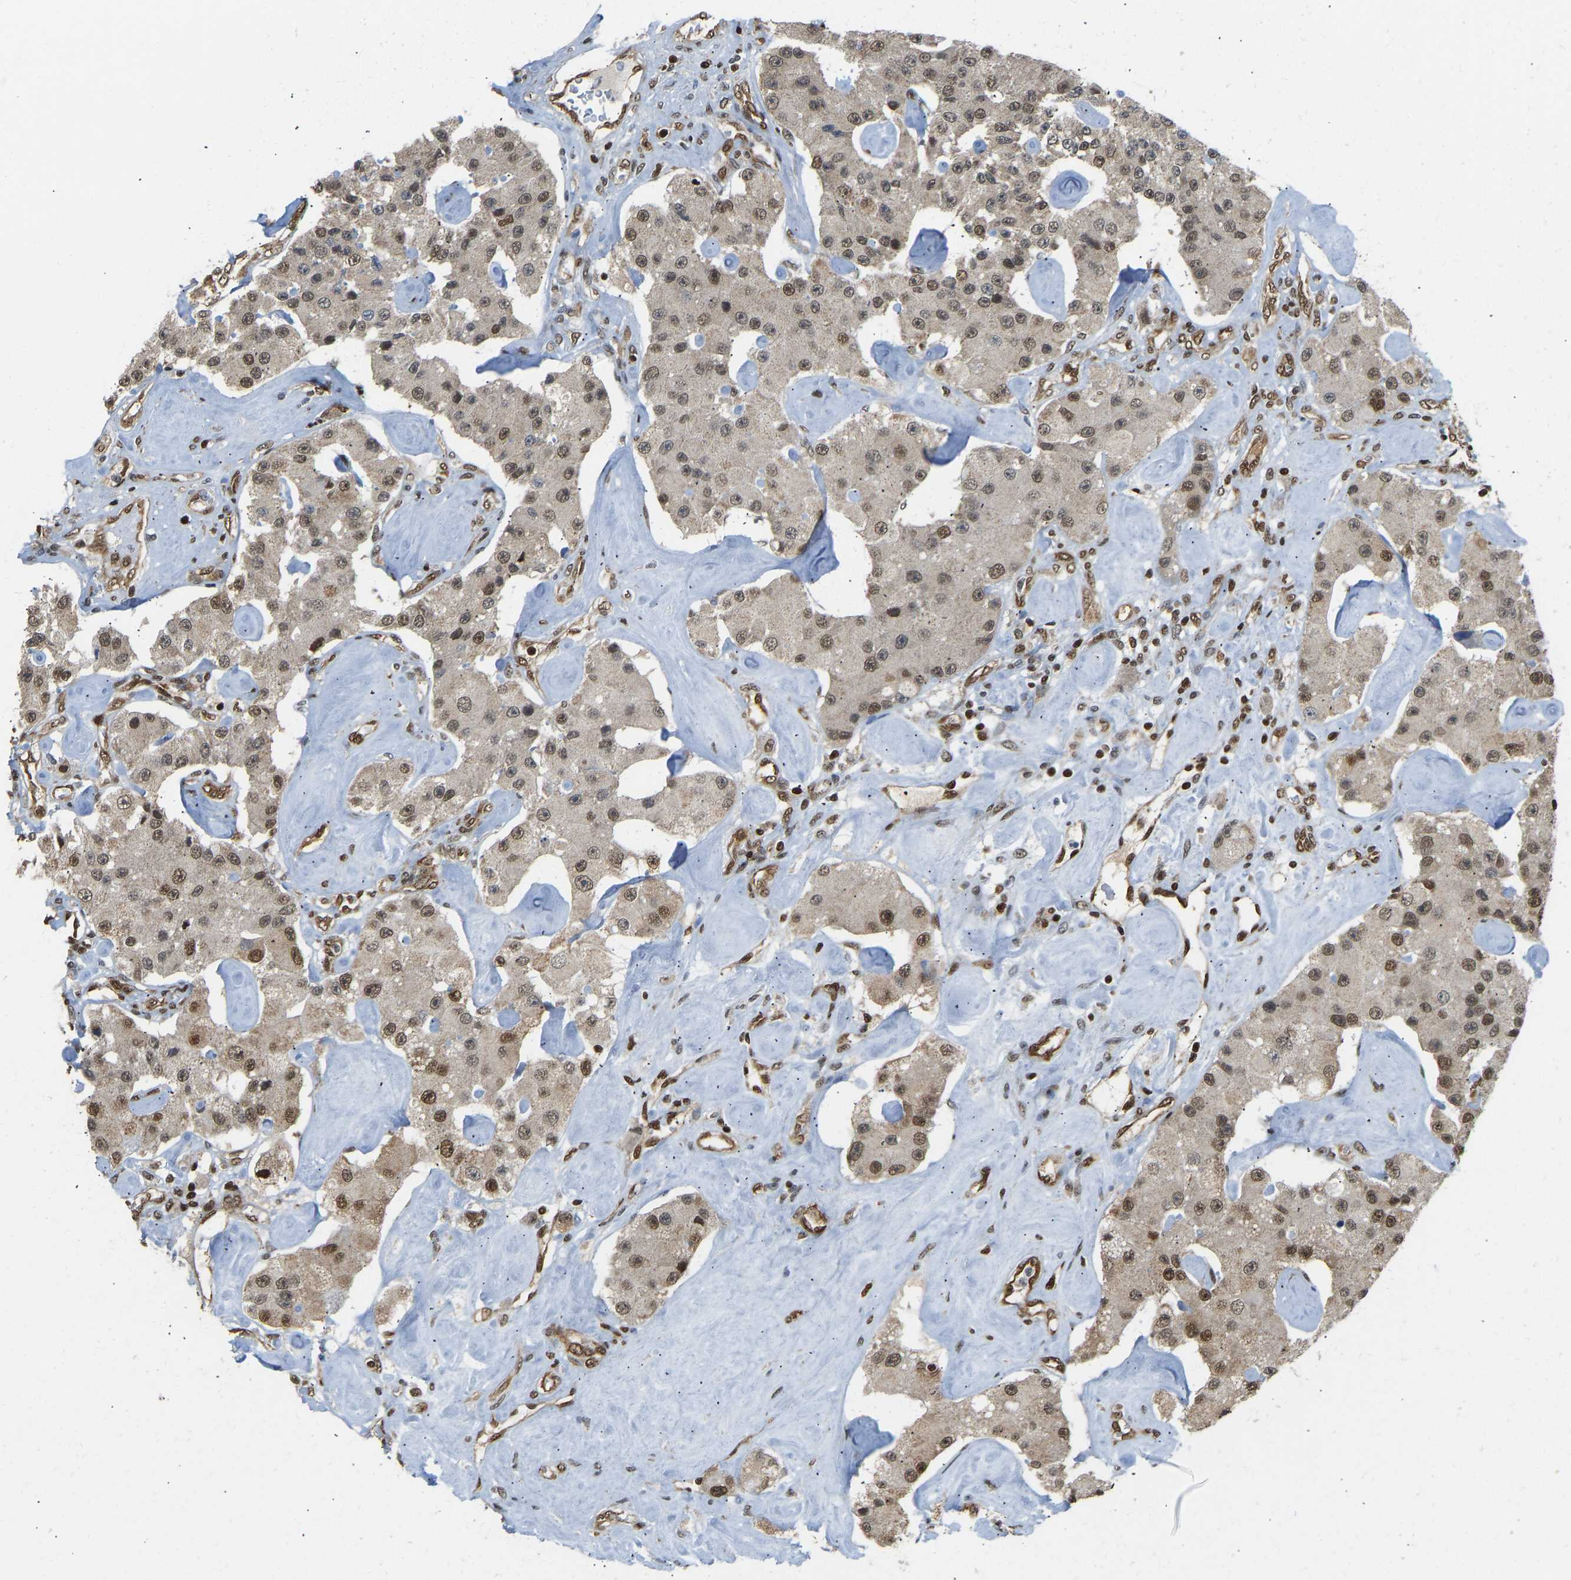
{"staining": {"intensity": "weak", "quantity": "25%-75%", "location": "cytoplasmic/membranous,nuclear"}, "tissue": "carcinoid", "cell_type": "Tumor cells", "image_type": "cancer", "snomed": [{"axis": "morphology", "description": "Carcinoid, malignant, NOS"}, {"axis": "topography", "description": "Pancreas"}], "caption": "IHC of carcinoid (malignant) demonstrates low levels of weak cytoplasmic/membranous and nuclear staining in about 25%-75% of tumor cells.", "gene": "ZSCAN20", "patient": {"sex": "male", "age": 41}}